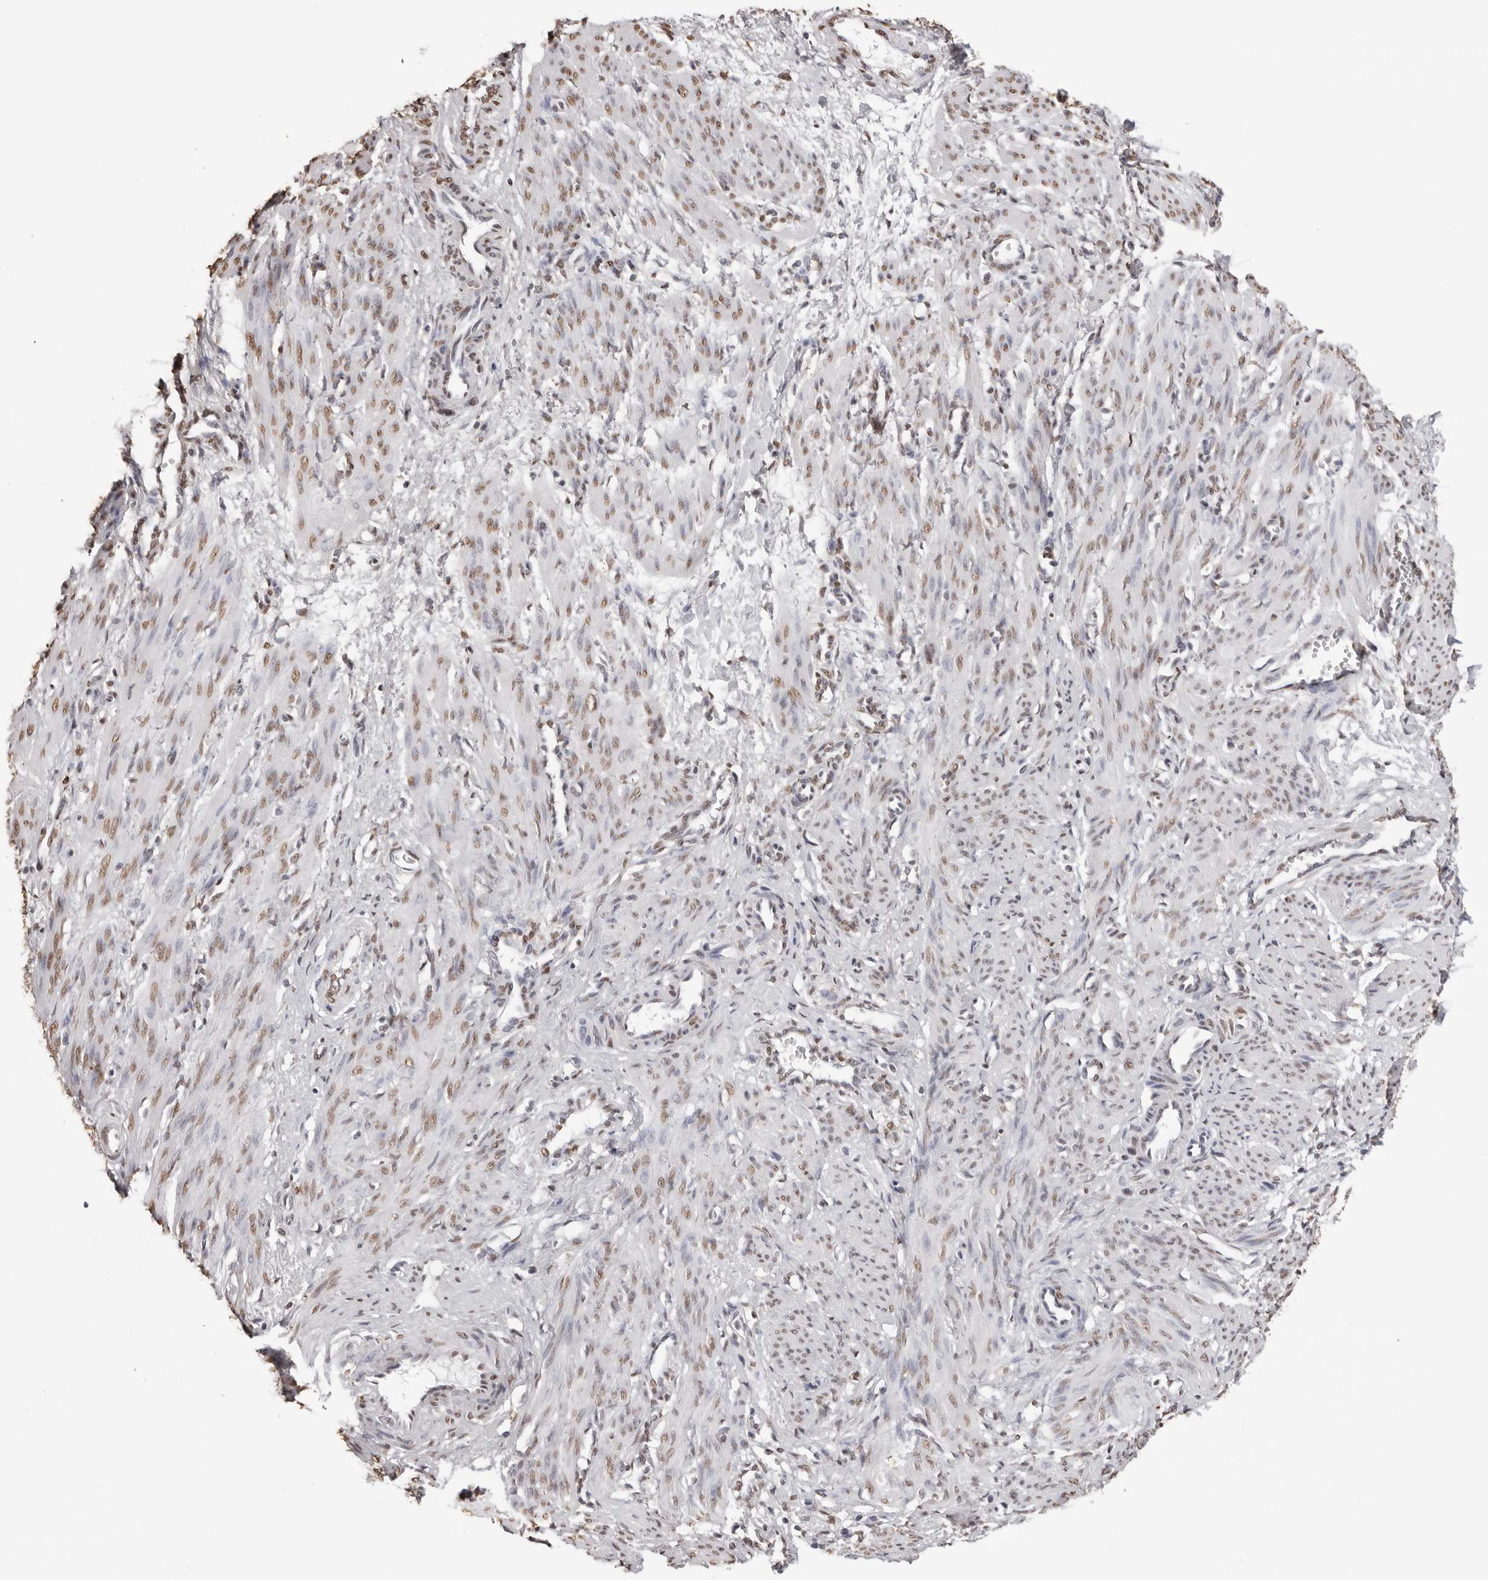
{"staining": {"intensity": "moderate", "quantity": ">75%", "location": "nuclear"}, "tissue": "smooth muscle", "cell_type": "Smooth muscle cells", "image_type": "normal", "snomed": [{"axis": "morphology", "description": "Normal tissue, NOS"}, {"axis": "topography", "description": "Endometrium"}], "caption": "An image of human smooth muscle stained for a protein shows moderate nuclear brown staining in smooth muscle cells.", "gene": "OLIG3", "patient": {"sex": "female", "age": 33}}